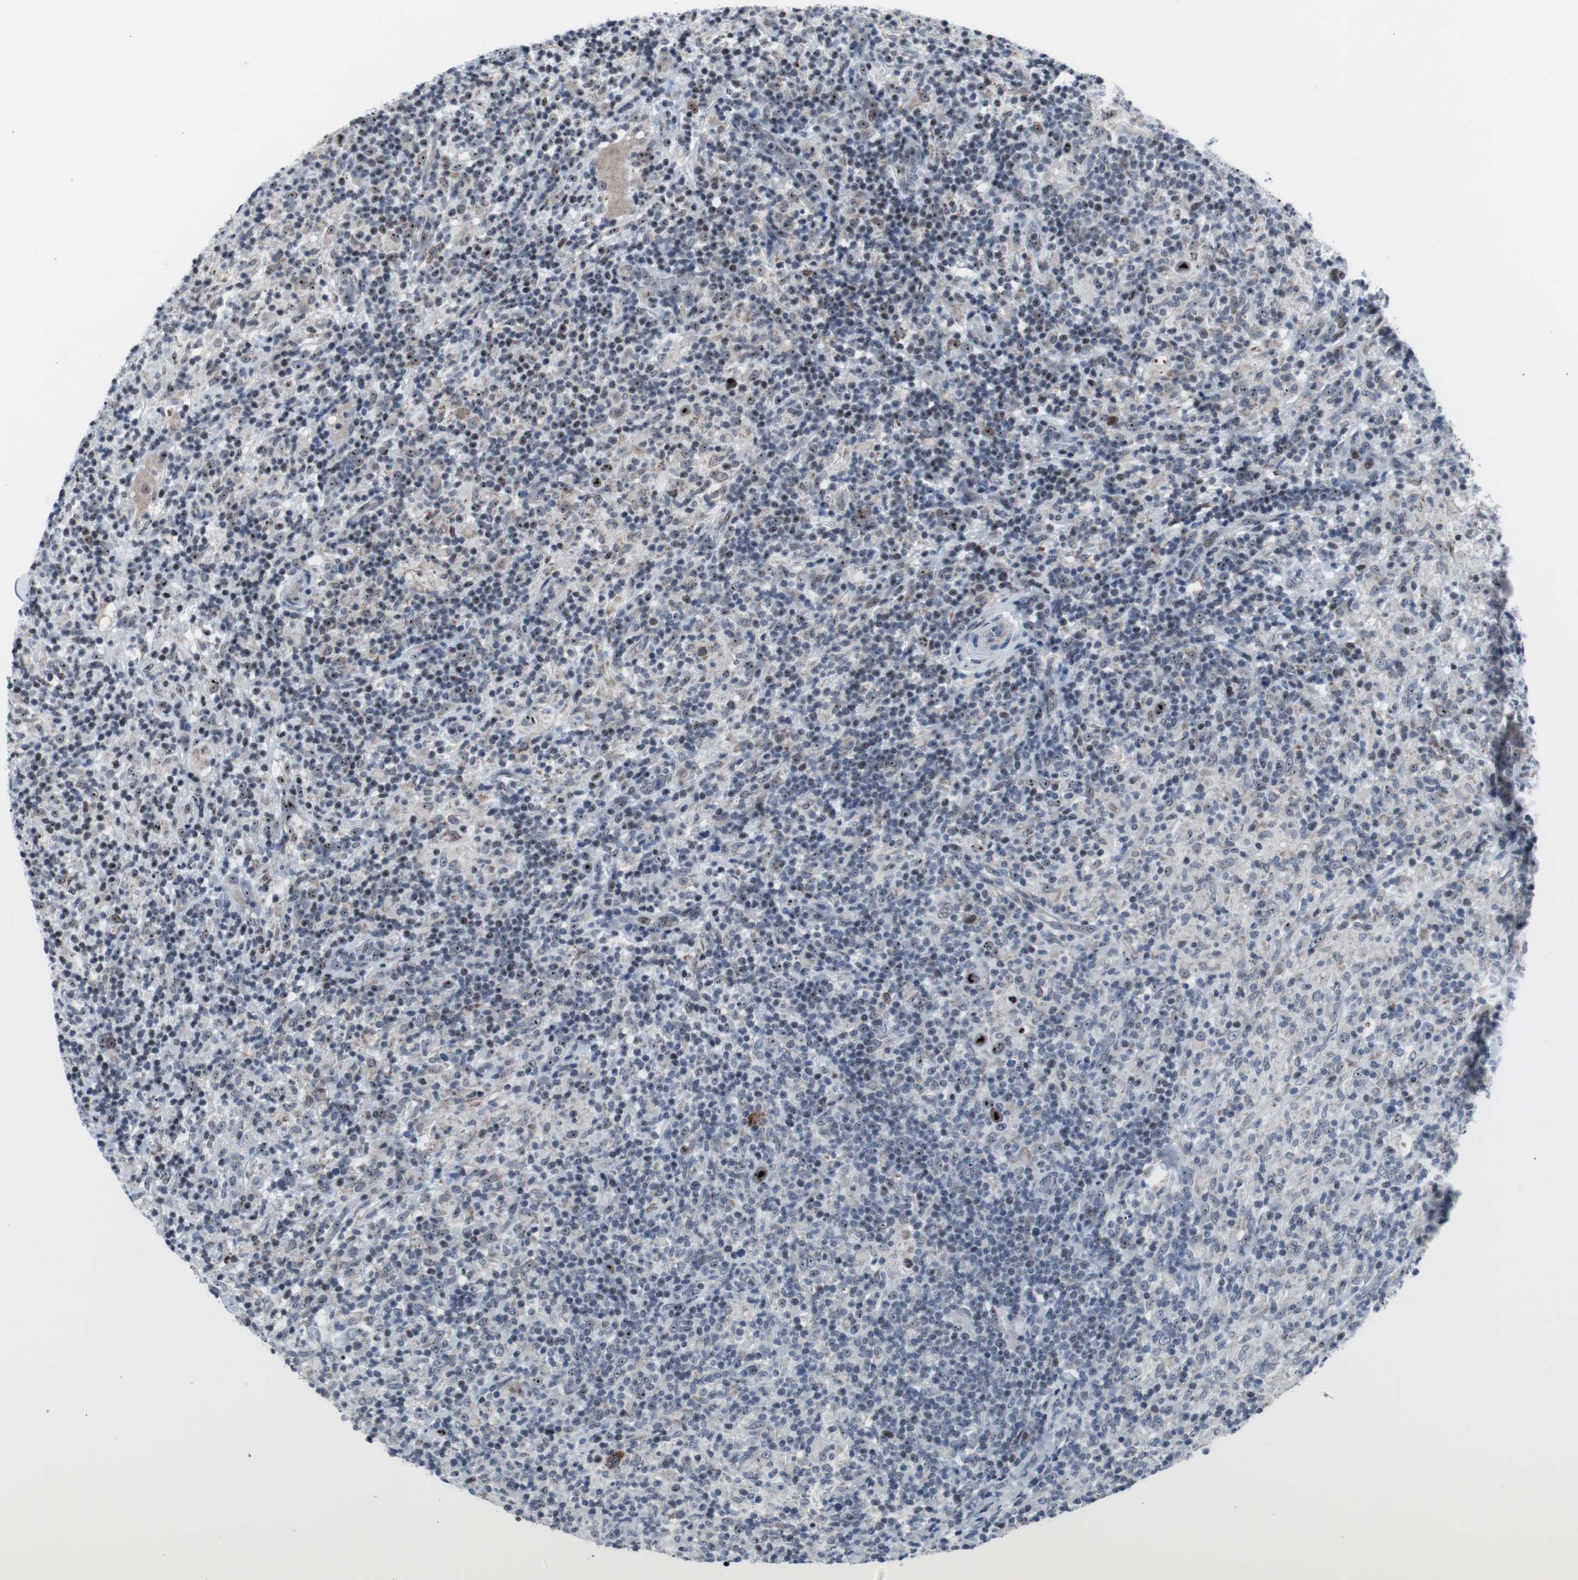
{"staining": {"intensity": "weak", "quantity": "<25%", "location": "nuclear"}, "tissue": "lymphoma", "cell_type": "Tumor cells", "image_type": "cancer", "snomed": [{"axis": "morphology", "description": "Hodgkin's disease, NOS"}, {"axis": "topography", "description": "Lymph node"}], "caption": "IHC of human lymphoma displays no staining in tumor cells.", "gene": "DOK1", "patient": {"sex": "male", "age": 70}}